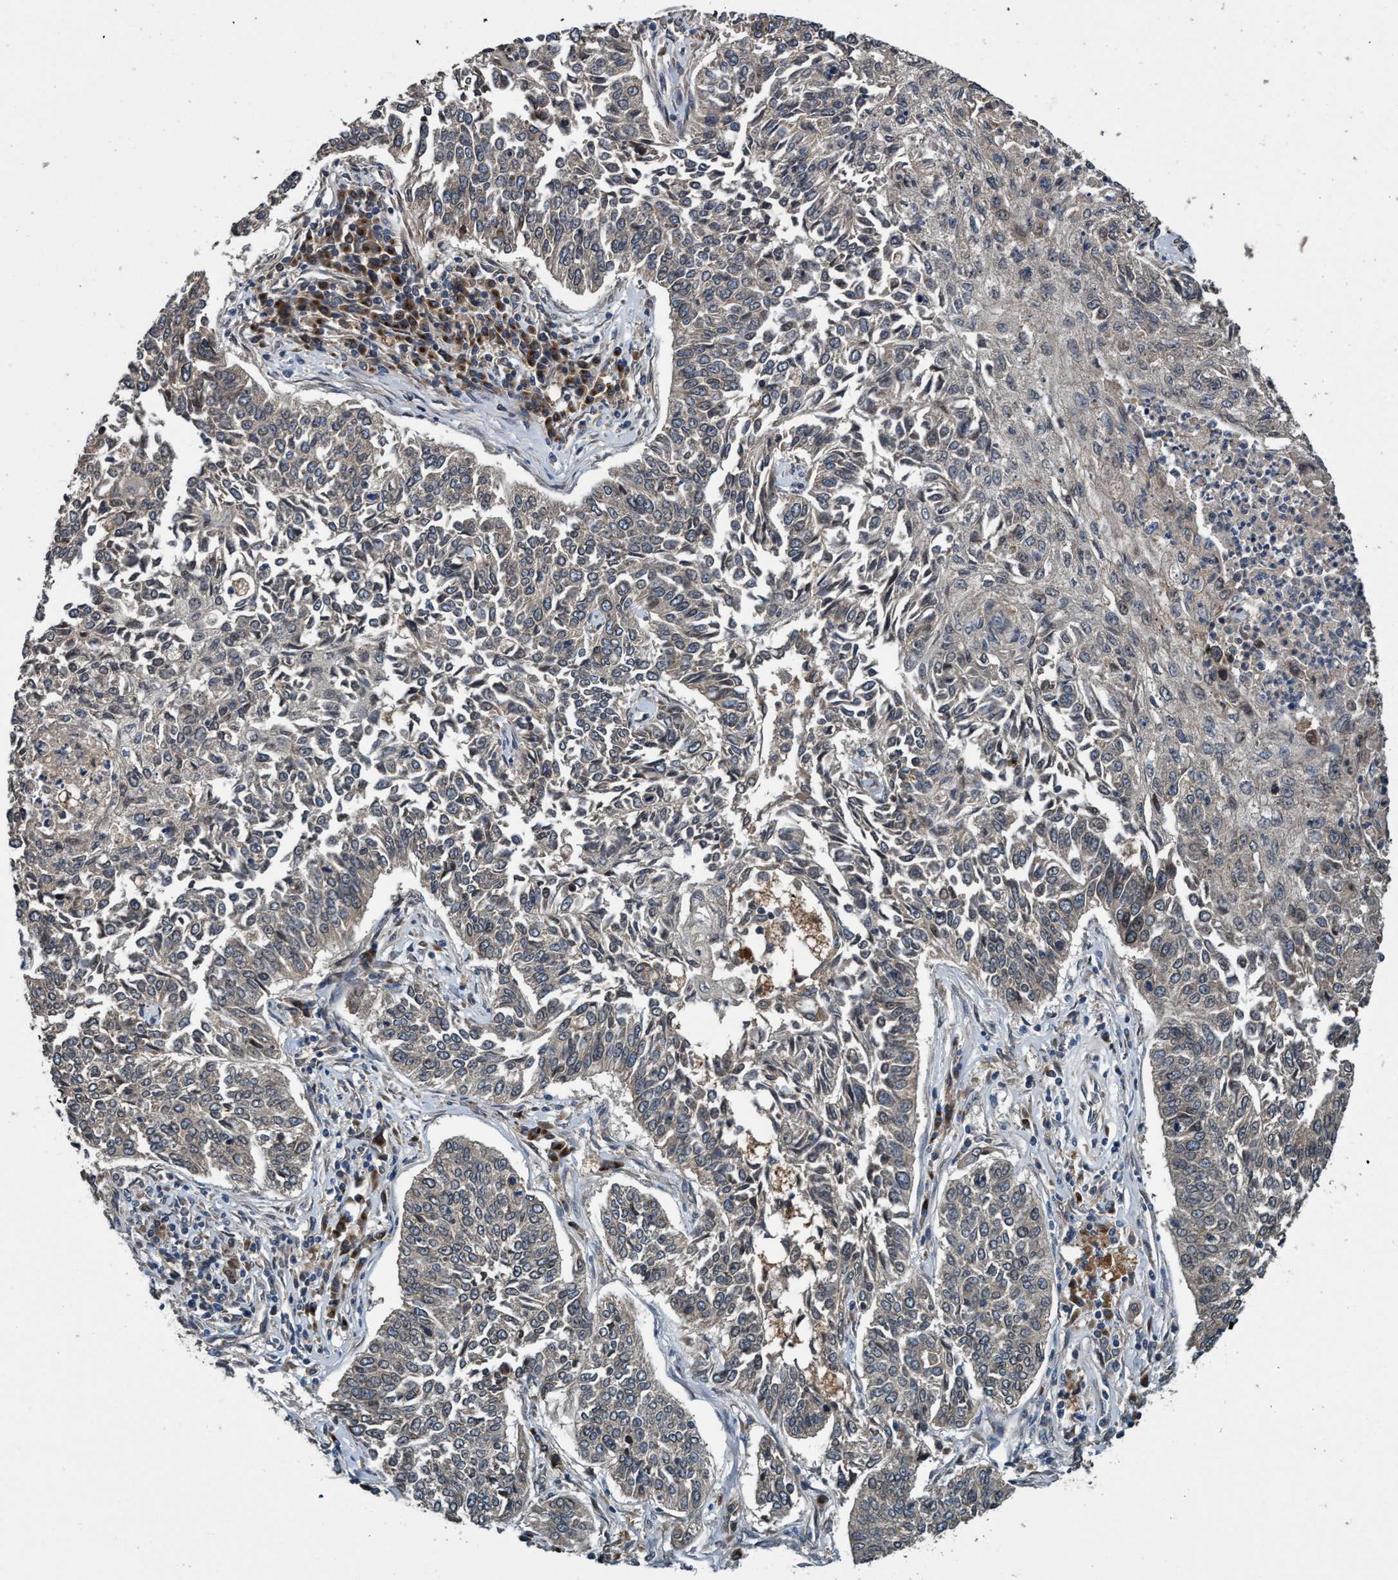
{"staining": {"intensity": "negative", "quantity": "none", "location": "none"}, "tissue": "lung cancer", "cell_type": "Tumor cells", "image_type": "cancer", "snomed": [{"axis": "morphology", "description": "Normal tissue, NOS"}, {"axis": "morphology", "description": "Squamous cell carcinoma, NOS"}, {"axis": "topography", "description": "Cartilage tissue"}, {"axis": "topography", "description": "Bronchus"}, {"axis": "topography", "description": "Lung"}], "caption": "The immunohistochemistry (IHC) micrograph has no significant staining in tumor cells of squamous cell carcinoma (lung) tissue.", "gene": "MACC1", "patient": {"sex": "female", "age": 49}}